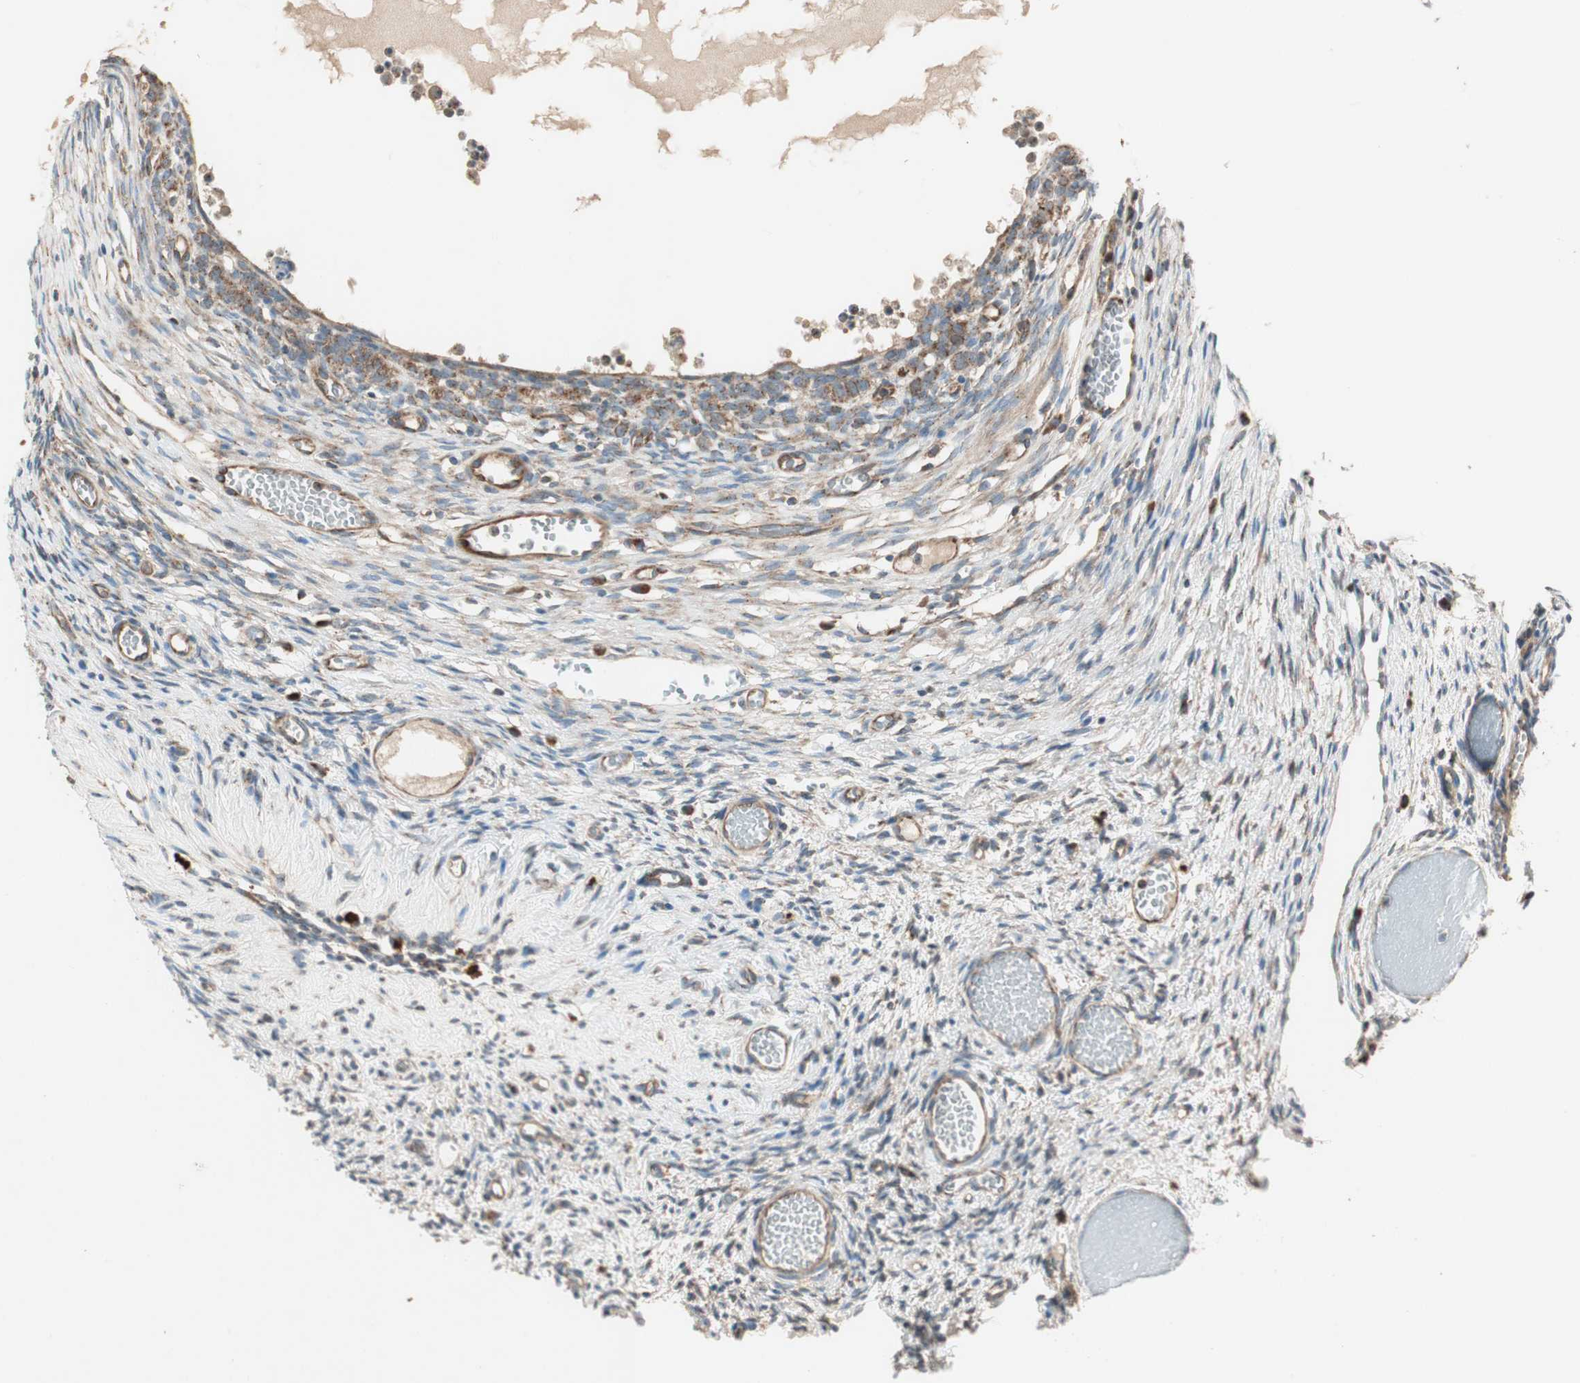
{"staining": {"intensity": "moderate", "quantity": ">75%", "location": "cytoplasmic/membranous"}, "tissue": "ovary", "cell_type": "Ovarian stroma cells", "image_type": "normal", "snomed": [{"axis": "morphology", "description": "Normal tissue, NOS"}, {"axis": "topography", "description": "Ovary"}], "caption": "A micrograph showing moderate cytoplasmic/membranous positivity in about >75% of ovarian stroma cells in benign ovary, as visualized by brown immunohistochemical staining.", "gene": "CHADL", "patient": {"sex": "female", "age": 35}}